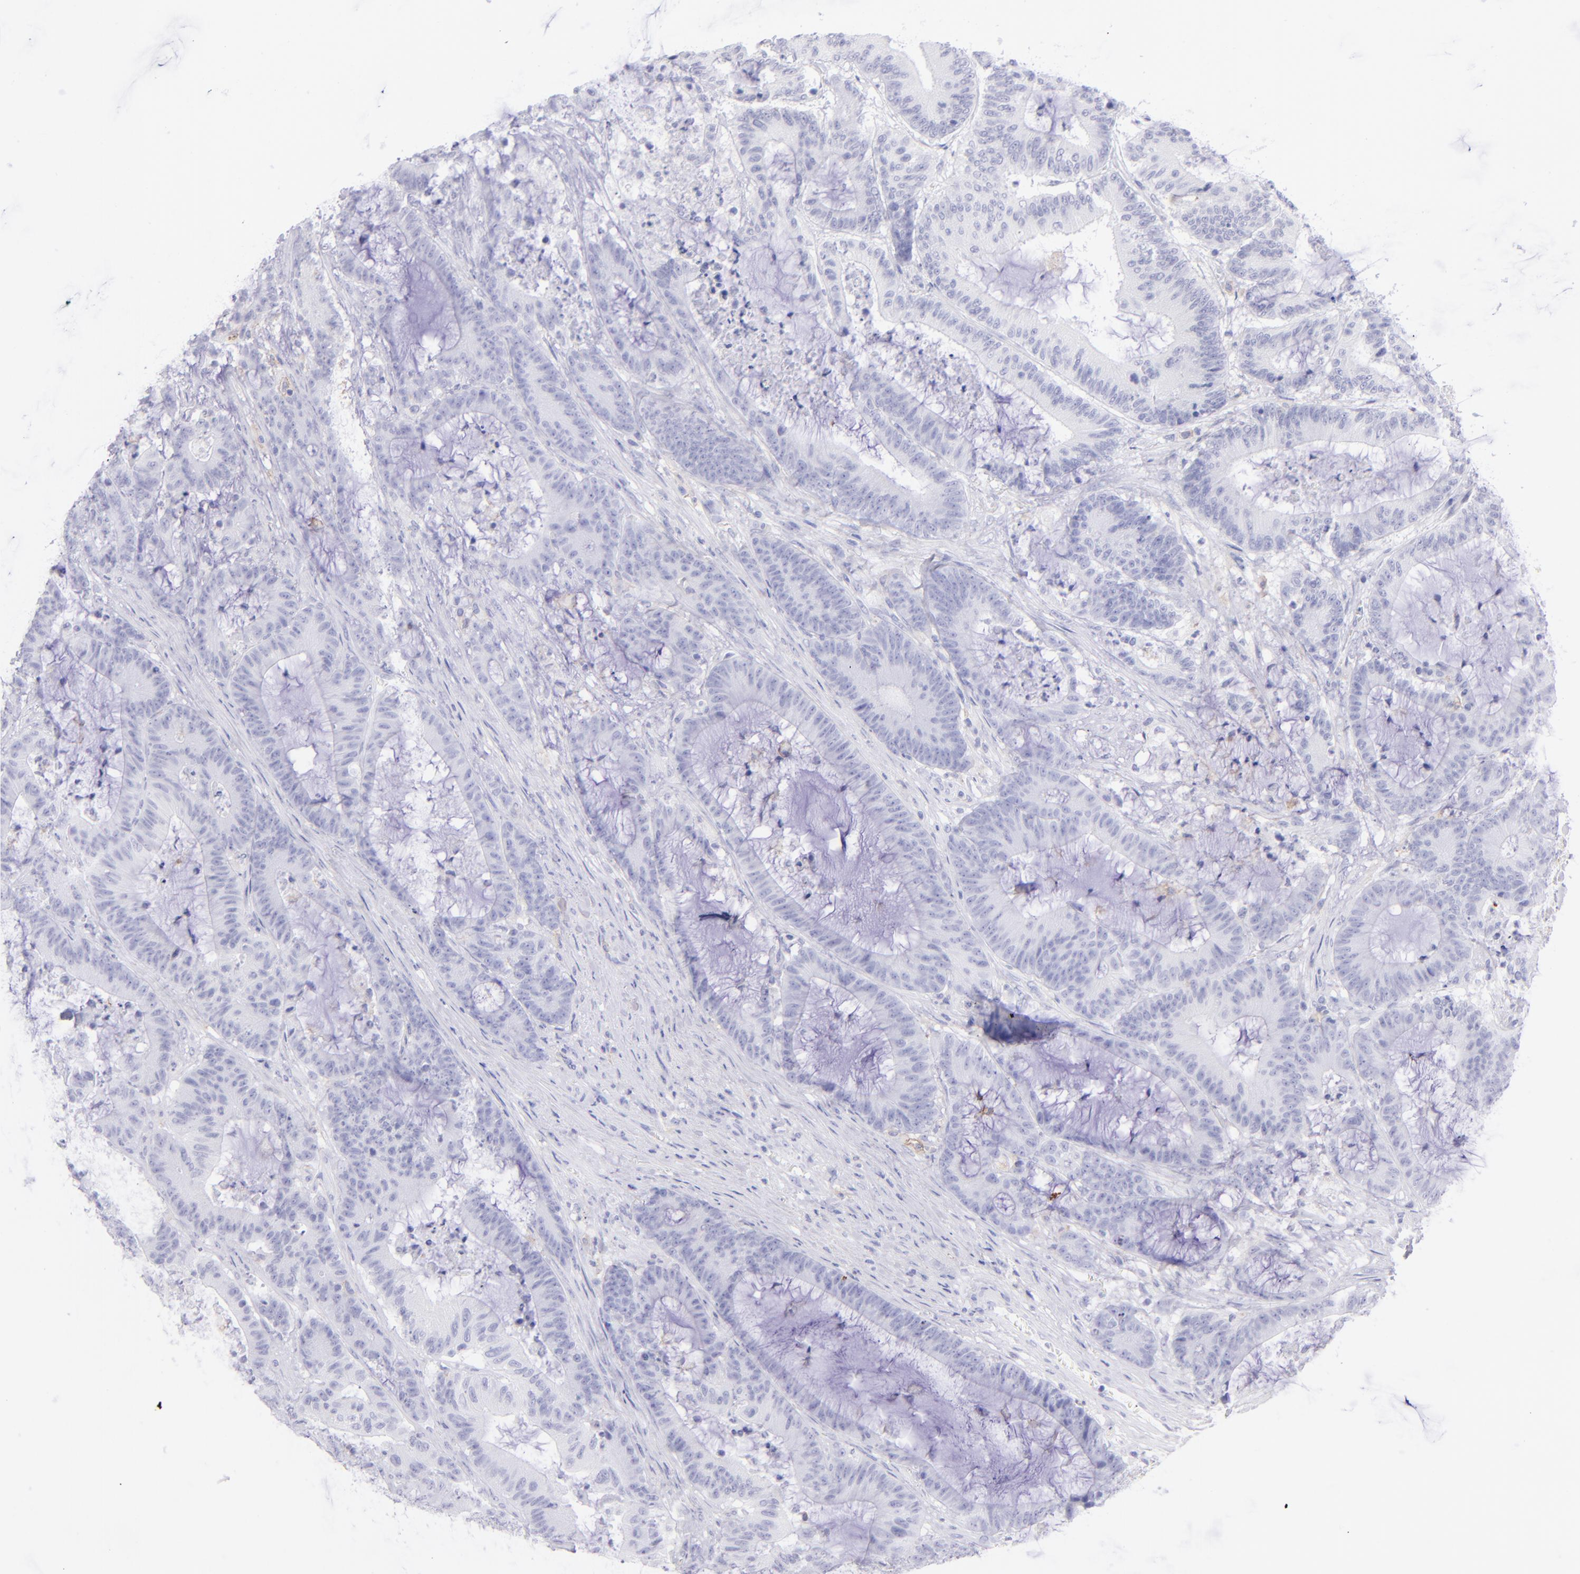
{"staining": {"intensity": "negative", "quantity": "none", "location": "none"}, "tissue": "colorectal cancer", "cell_type": "Tumor cells", "image_type": "cancer", "snomed": [{"axis": "morphology", "description": "Adenocarcinoma, NOS"}, {"axis": "topography", "description": "Colon"}], "caption": "Histopathology image shows no protein staining in tumor cells of colorectal cancer tissue.", "gene": "CD72", "patient": {"sex": "female", "age": 84}}